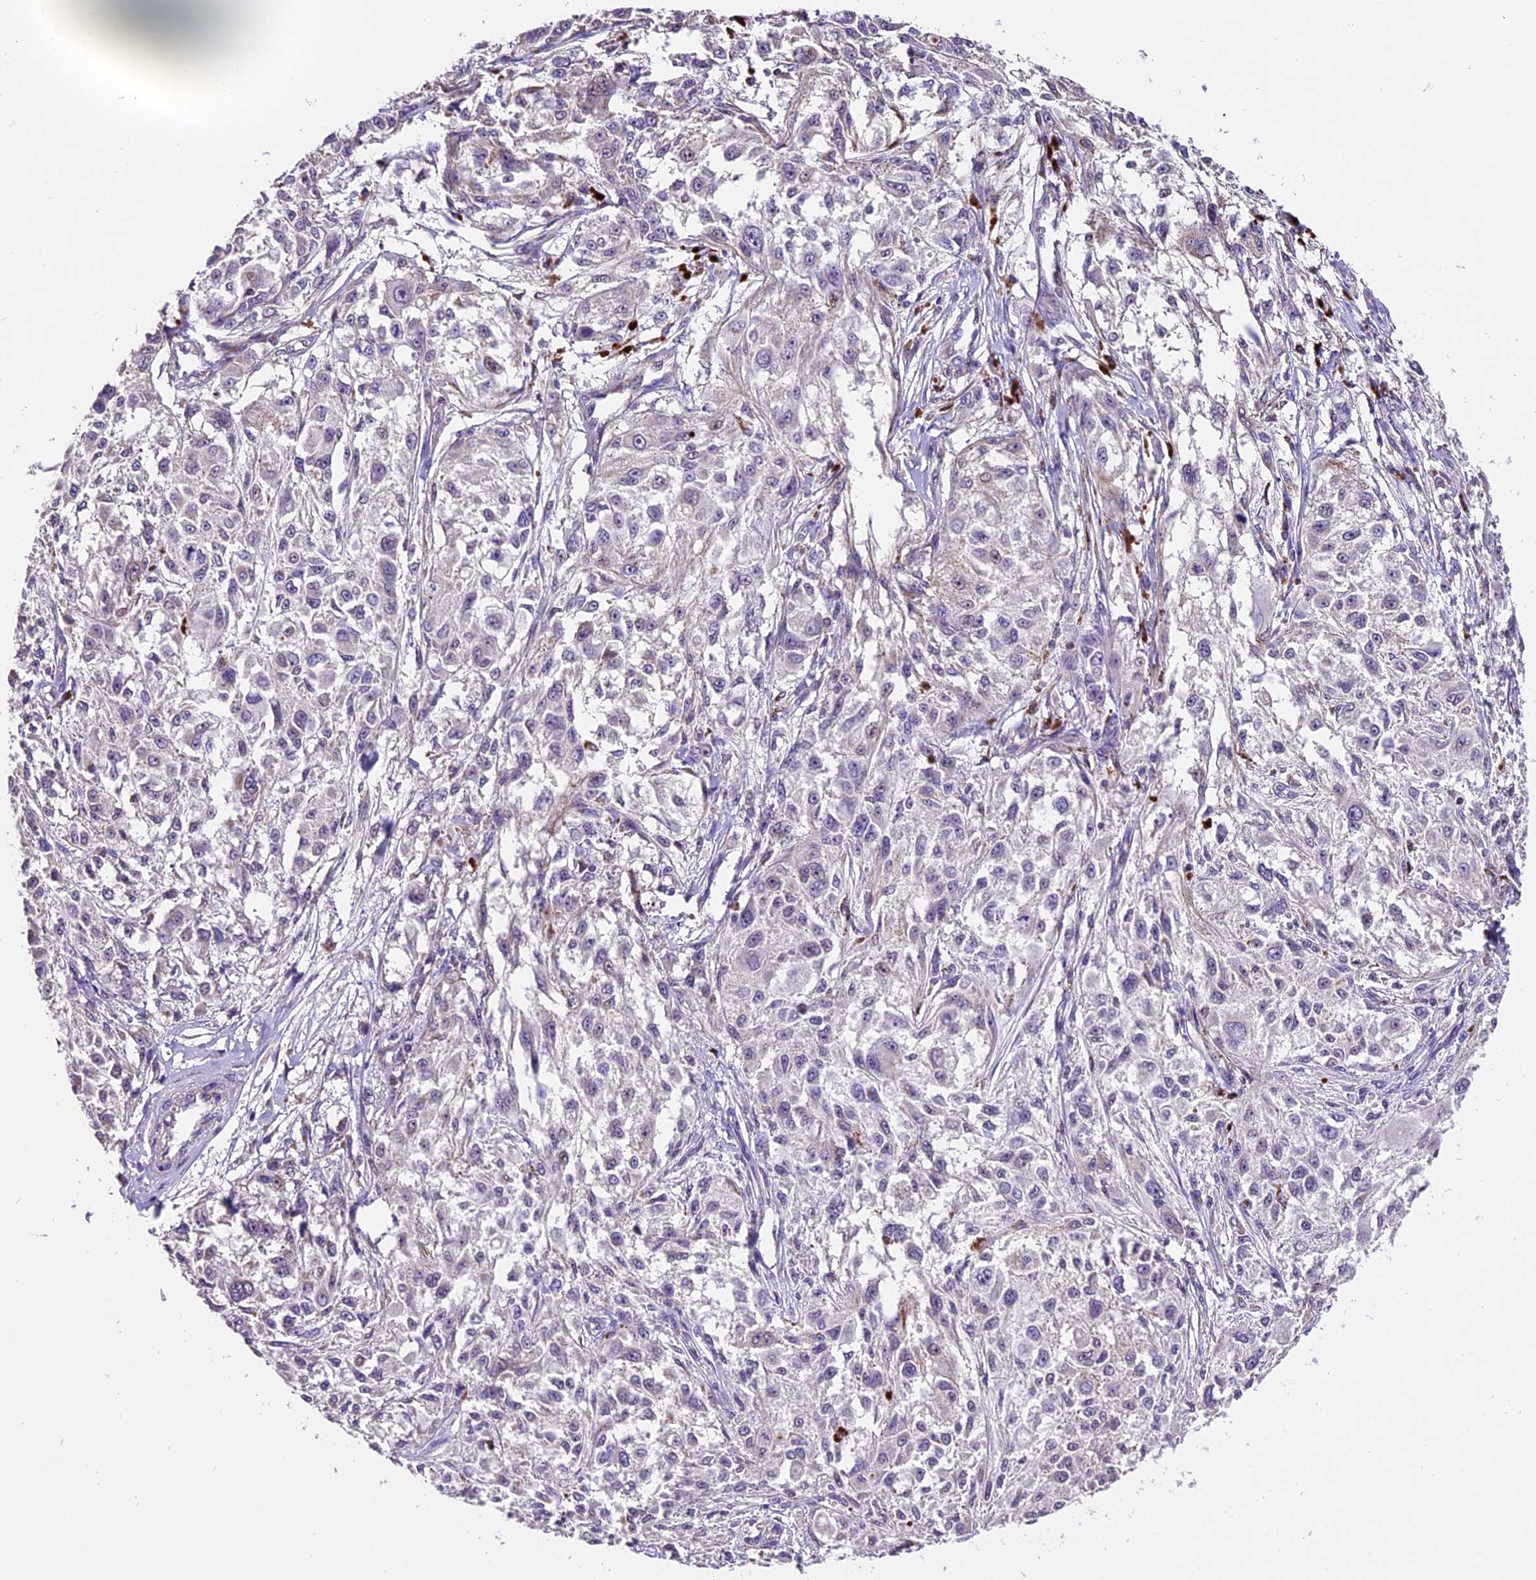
{"staining": {"intensity": "negative", "quantity": "none", "location": "none"}, "tissue": "melanoma", "cell_type": "Tumor cells", "image_type": "cancer", "snomed": [{"axis": "morphology", "description": "Necrosis, NOS"}, {"axis": "morphology", "description": "Malignant melanoma, NOS"}, {"axis": "topography", "description": "Skin"}], "caption": "A photomicrograph of human melanoma is negative for staining in tumor cells.", "gene": "DDX28", "patient": {"sex": "female", "age": 87}}